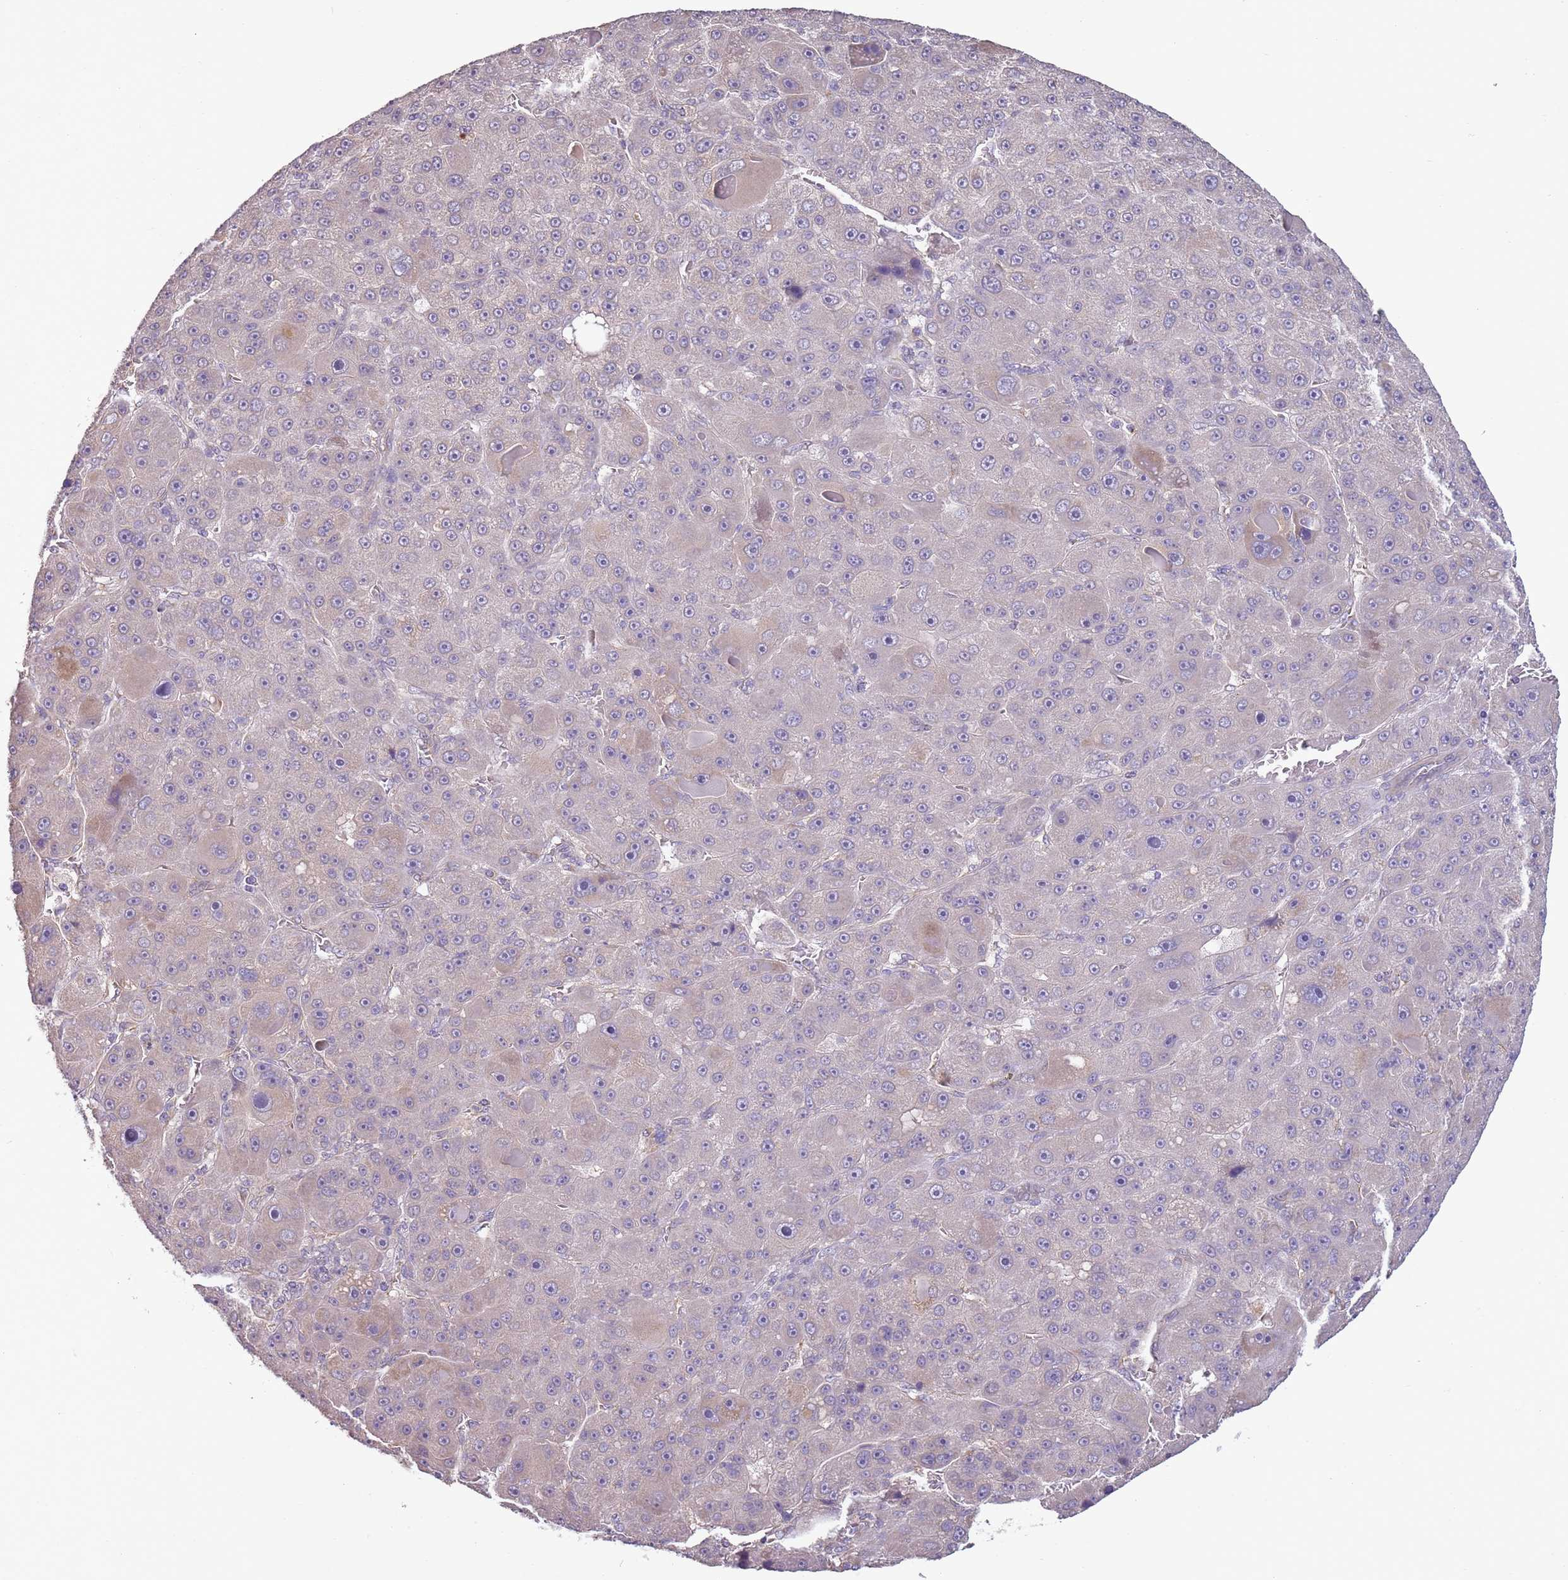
{"staining": {"intensity": "negative", "quantity": "none", "location": "none"}, "tissue": "liver cancer", "cell_type": "Tumor cells", "image_type": "cancer", "snomed": [{"axis": "morphology", "description": "Carcinoma, Hepatocellular, NOS"}, {"axis": "topography", "description": "Liver"}], "caption": "DAB immunohistochemical staining of liver hepatocellular carcinoma displays no significant positivity in tumor cells.", "gene": "SKOR2", "patient": {"sex": "male", "age": 76}}